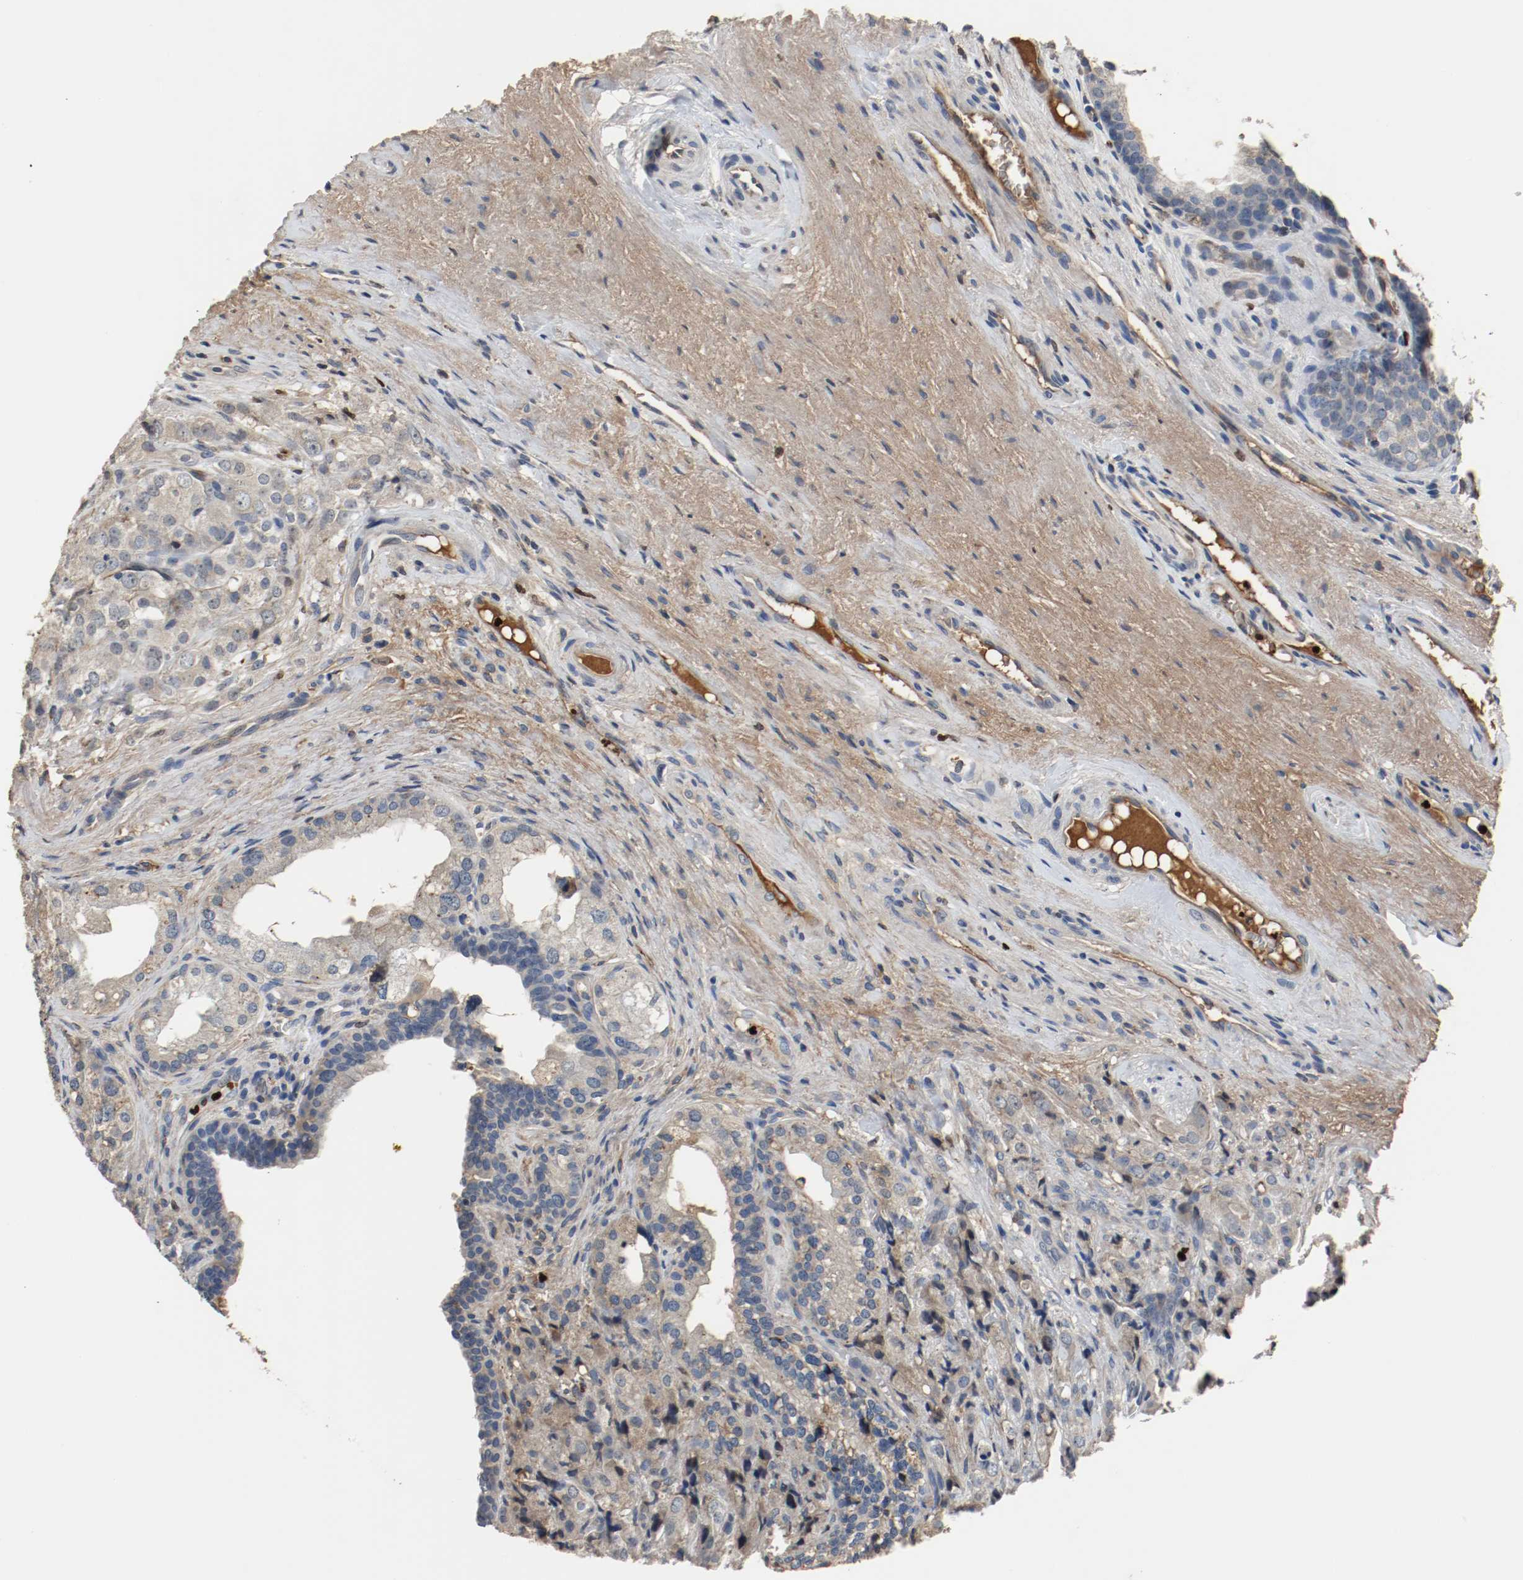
{"staining": {"intensity": "negative", "quantity": "none", "location": "none"}, "tissue": "prostate cancer", "cell_type": "Tumor cells", "image_type": "cancer", "snomed": [{"axis": "morphology", "description": "Adenocarcinoma, High grade"}, {"axis": "topography", "description": "Prostate"}], "caption": "This is an immunohistochemistry (IHC) histopathology image of prostate adenocarcinoma (high-grade). There is no positivity in tumor cells.", "gene": "BLK", "patient": {"sex": "male", "age": 68}}